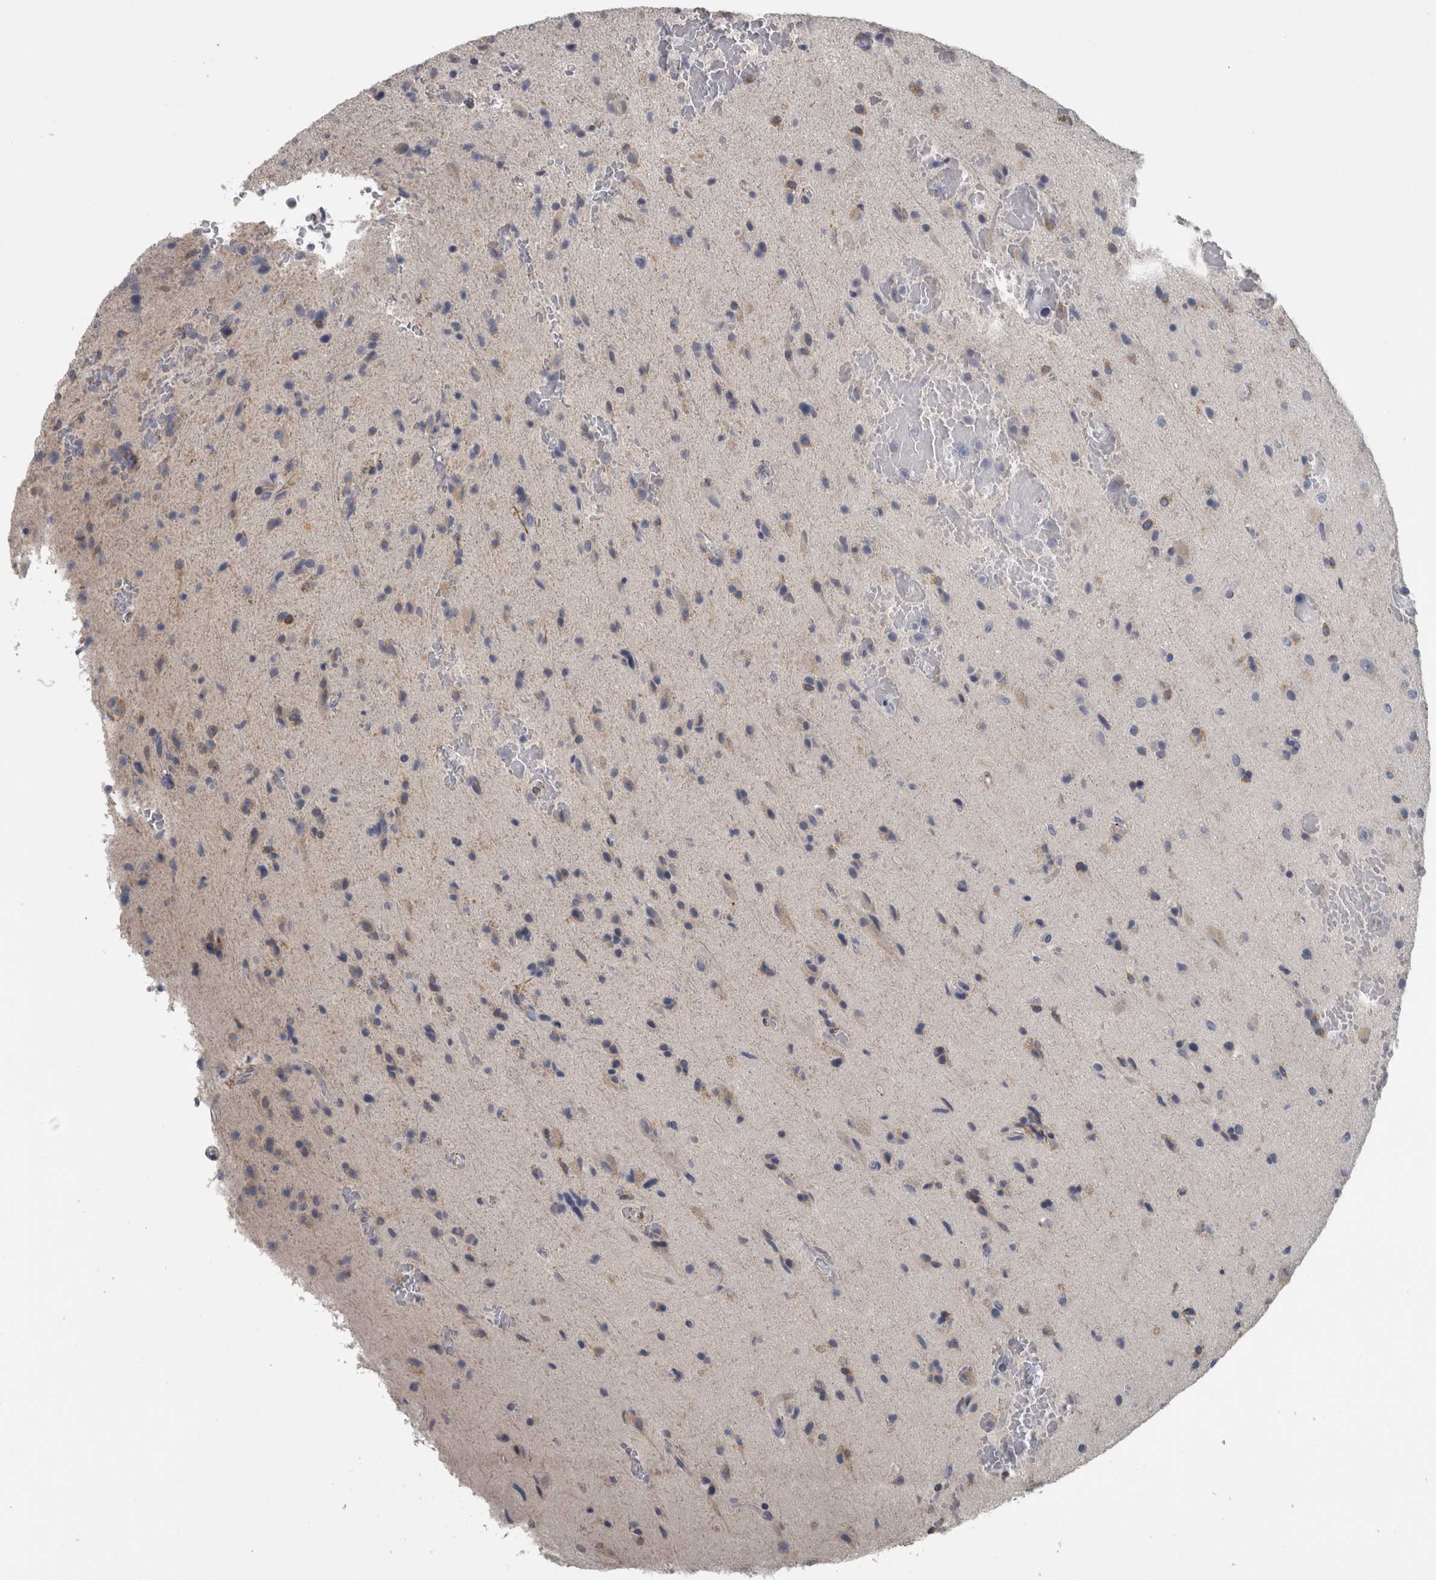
{"staining": {"intensity": "weak", "quantity": "<25%", "location": "cytoplasmic/membranous"}, "tissue": "glioma", "cell_type": "Tumor cells", "image_type": "cancer", "snomed": [{"axis": "morphology", "description": "Glioma, malignant, High grade"}, {"axis": "topography", "description": "Brain"}], "caption": "Tumor cells are negative for protein expression in human glioma.", "gene": "EFEMP2", "patient": {"sex": "male", "age": 72}}